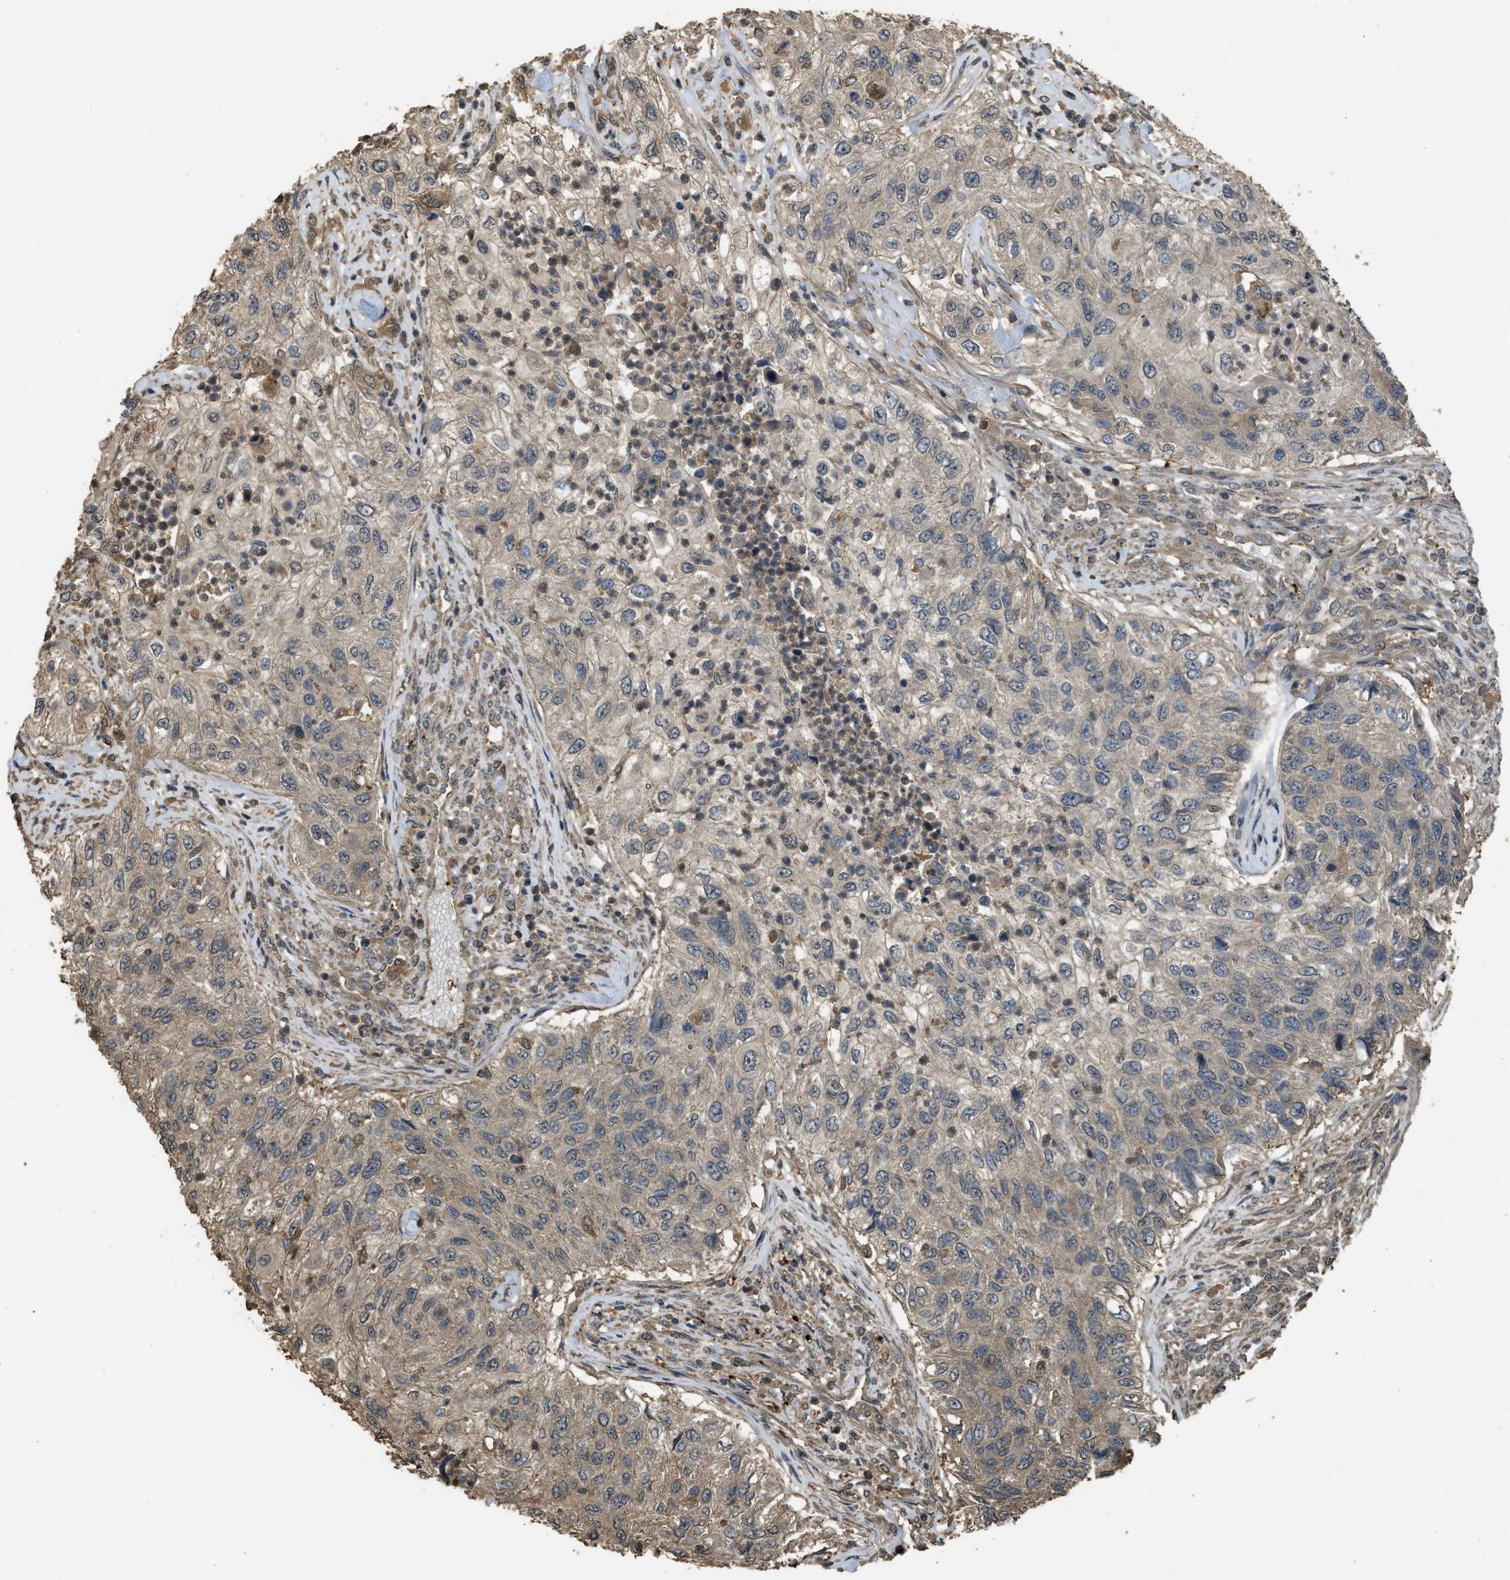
{"staining": {"intensity": "weak", "quantity": "<25%", "location": "cytoplasmic/membranous"}, "tissue": "urothelial cancer", "cell_type": "Tumor cells", "image_type": "cancer", "snomed": [{"axis": "morphology", "description": "Urothelial carcinoma, High grade"}, {"axis": "topography", "description": "Urinary bladder"}], "caption": "A micrograph of urothelial cancer stained for a protein demonstrates no brown staining in tumor cells.", "gene": "ARHGDIA", "patient": {"sex": "female", "age": 60}}